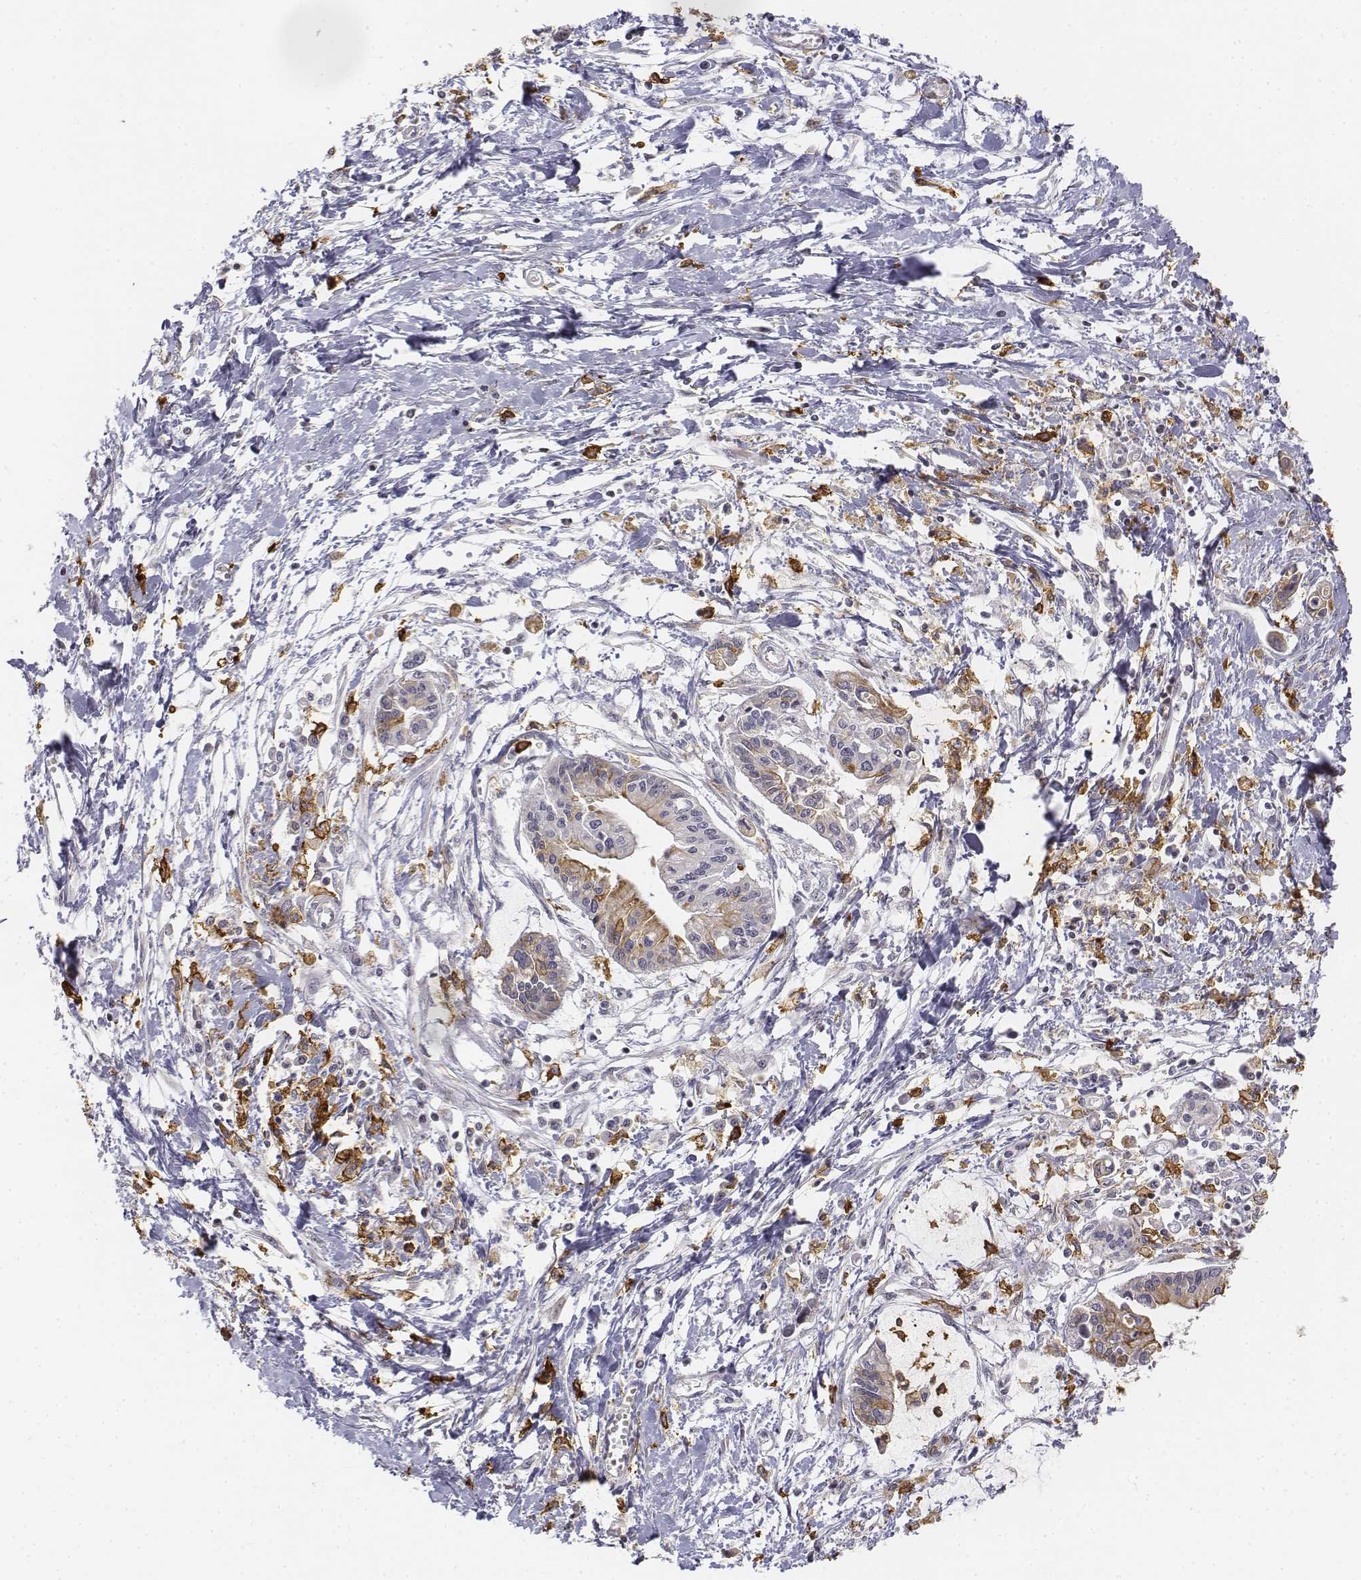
{"staining": {"intensity": "moderate", "quantity": "<25%", "location": "cytoplasmic/membranous"}, "tissue": "pancreatic cancer", "cell_type": "Tumor cells", "image_type": "cancer", "snomed": [{"axis": "morphology", "description": "Adenocarcinoma, NOS"}, {"axis": "topography", "description": "Pancreas"}], "caption": "Immunohistochemistry micrograph of neoplastic tissue: pancreatic cancer stained using IHC demonstrates low levels of moderate protein expression localized specifically in the cytoplasmic/membranous of tumor cells, appearing as a cytoplasmic/membranous brown color.", "gene": "CD14", "patient": {"sex": "male", "age": 60}}